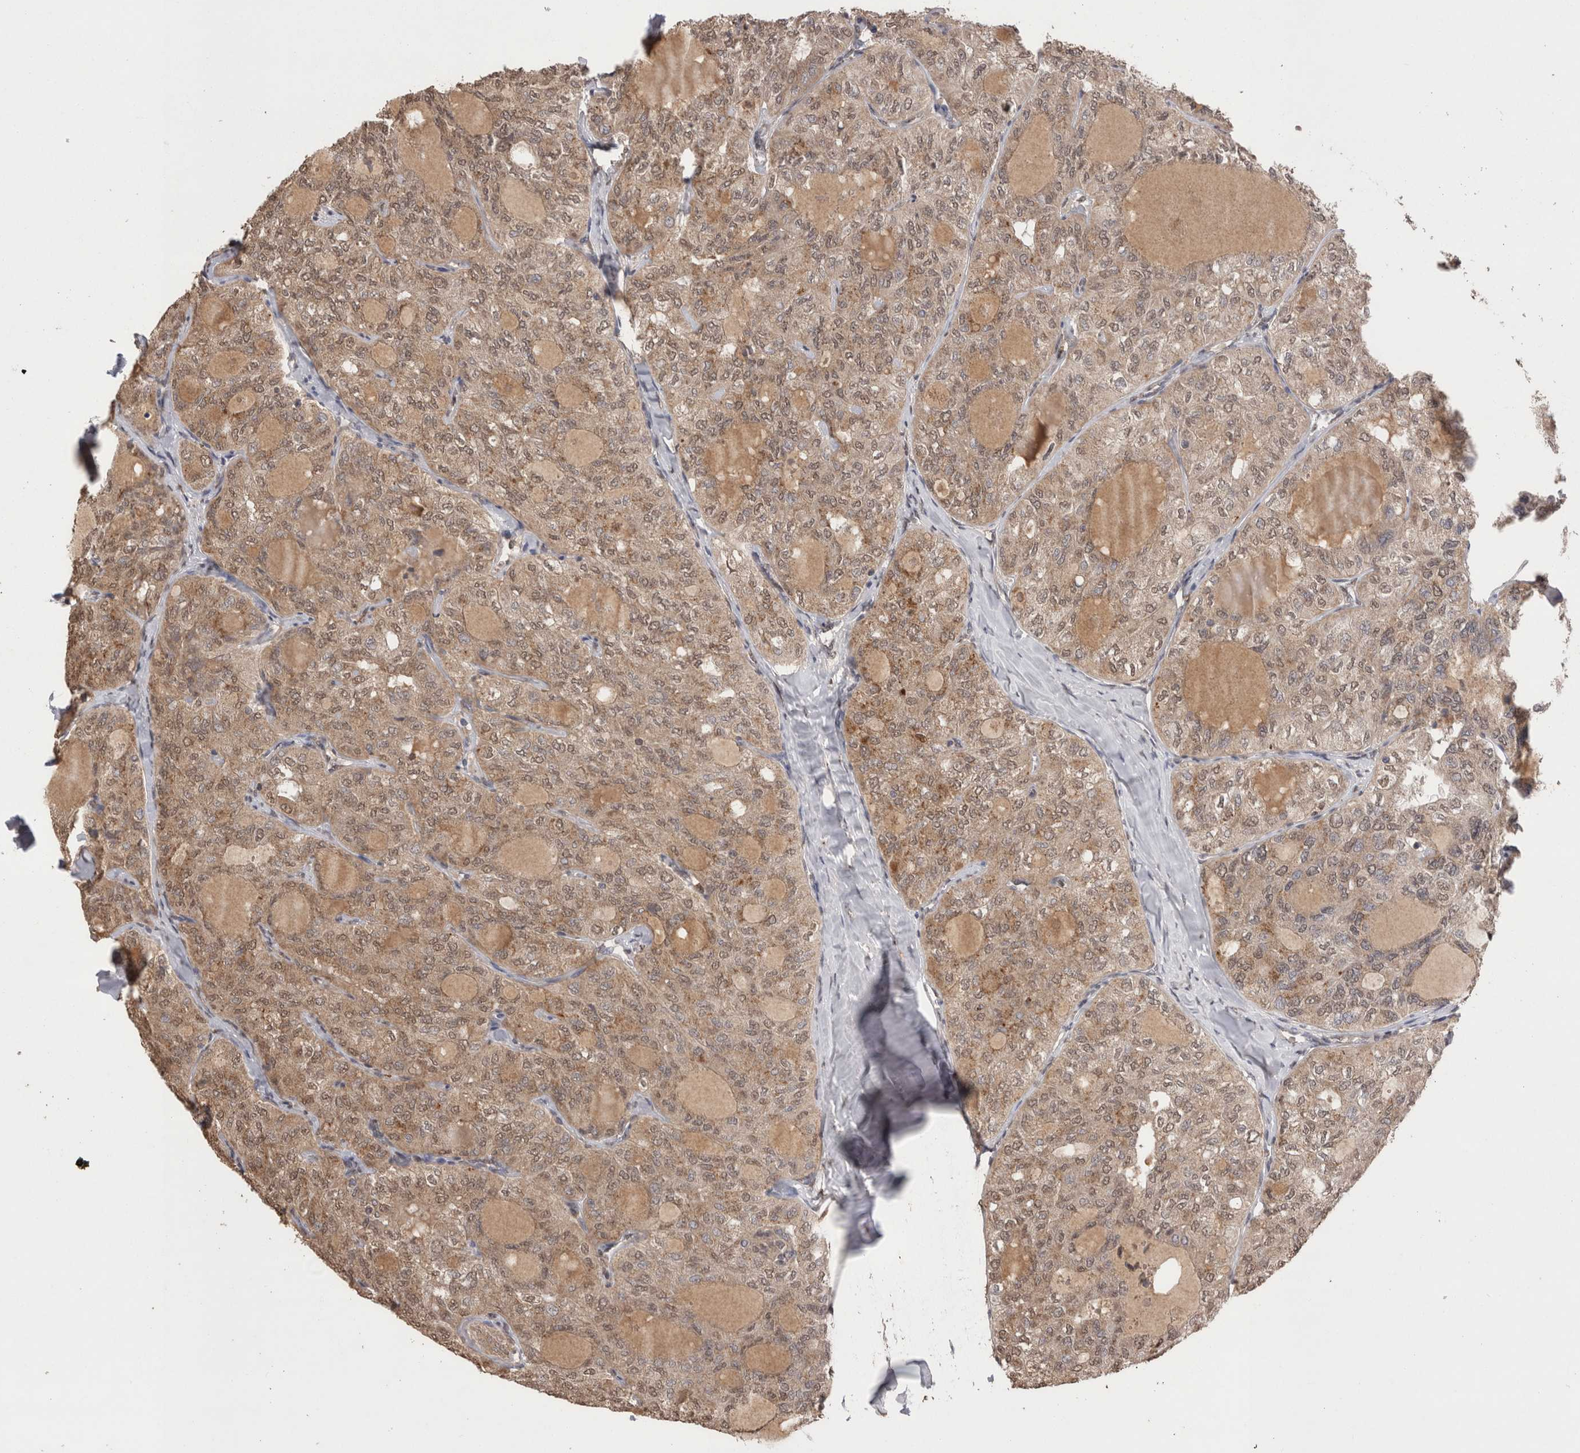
{"staining": {"intensity": "weak", "quantity": ">75%", "location": "cytoplasmic/membranous,nuclear"}, "tissue": "thyroid cancer", "cell_type": "Tumor cells", "image_type": "cancer", "snomed": [{"axis": "morphology", "description": "Follicular adenoma carcinoma, NOS"}, {"axis": "topography", "description": "Thyroid gland"}], "caption": "Weak cytoplasmic/membranous and nuclear protein expression is appreciated in about >75% of tumor cells in follicular adenoma carcinoma (thyroid). The protein of interest is stained brown, and the nuclei are stained in blue (DAB IHC with brightfield microscopy, high magnification).", "gene": "GRK5", "patient": {"sex": "male", "age": 75}}